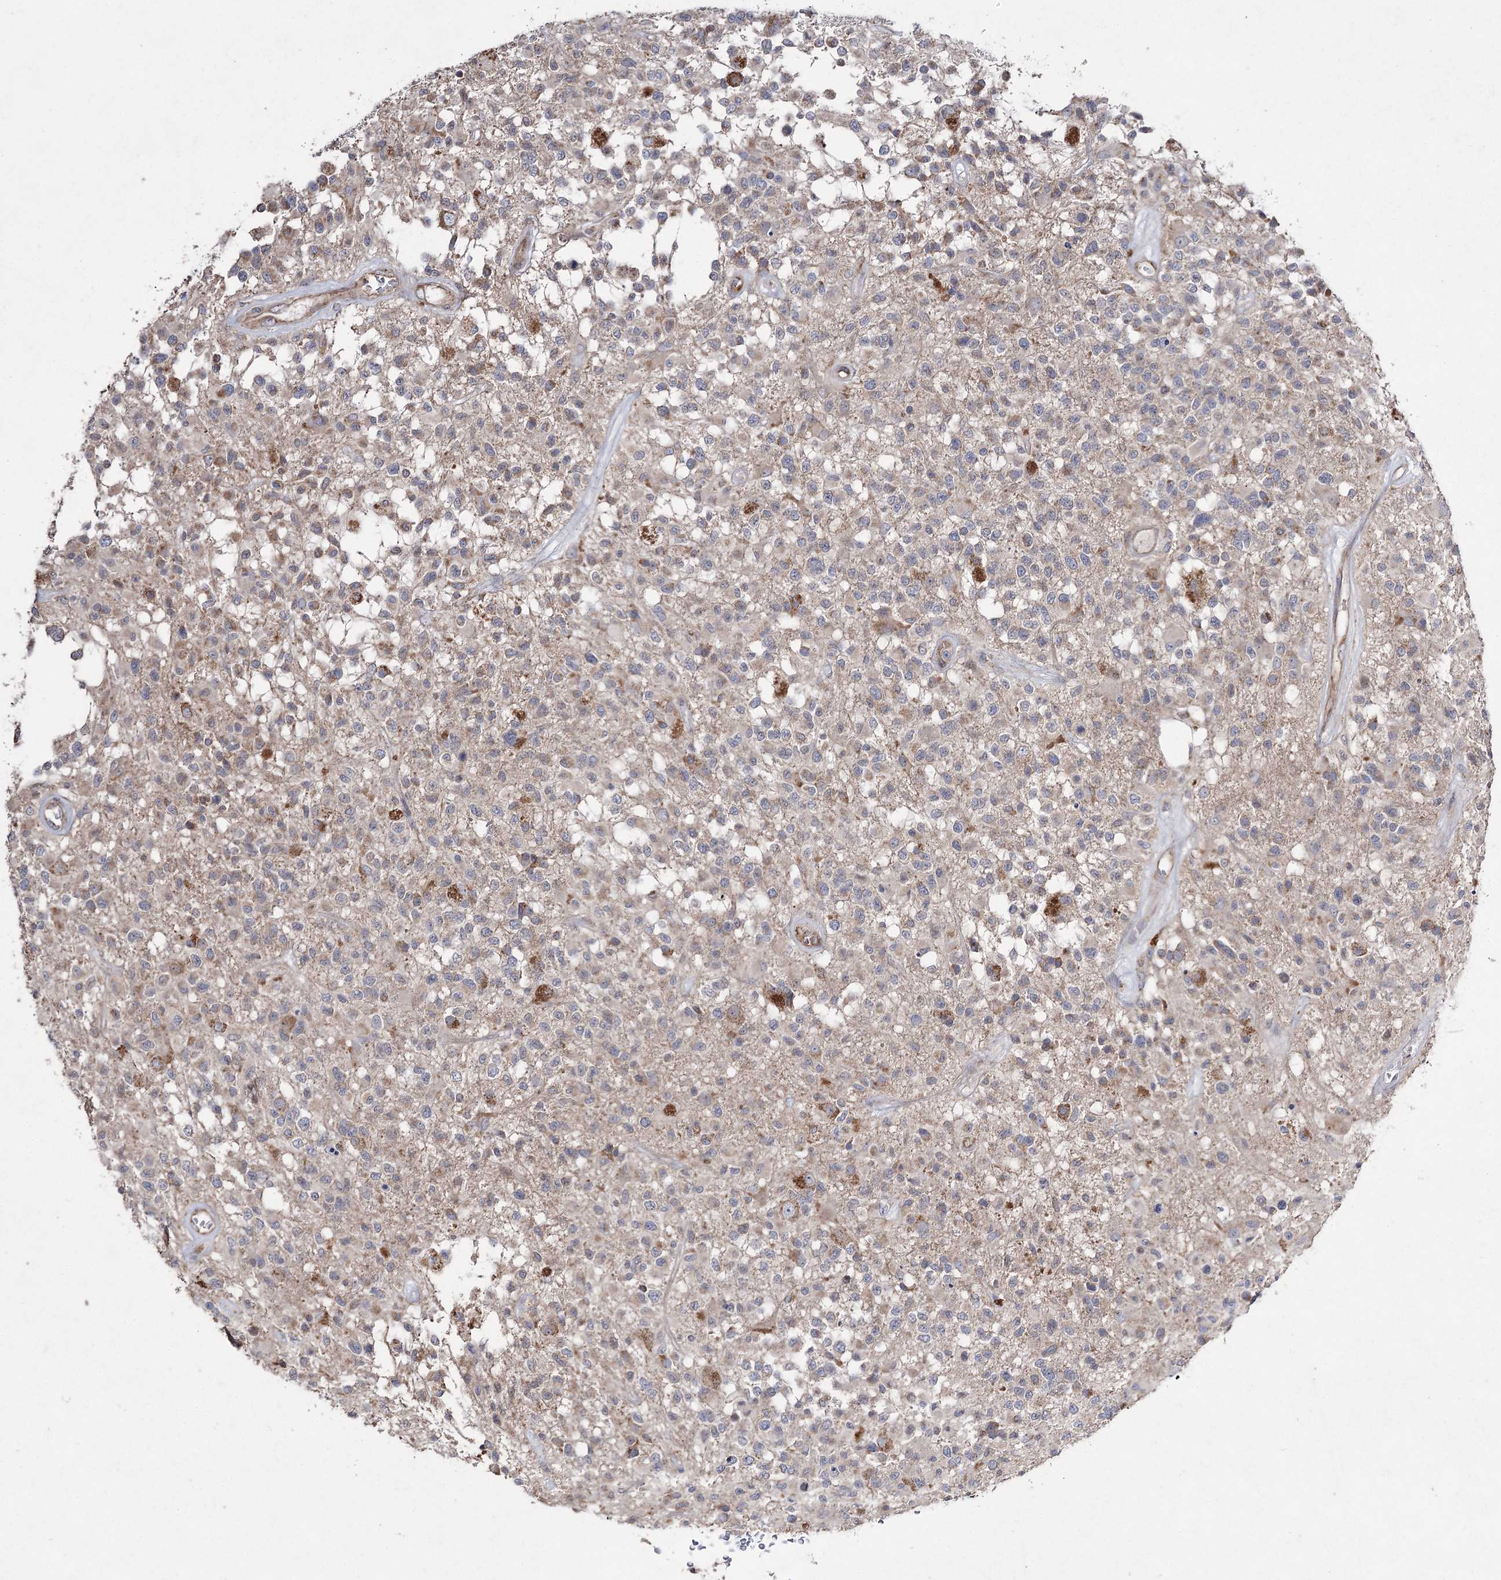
{"staining": {"intensity": "weak", "quantity": "<25%", "location": "cytoplasmic/membranous"}, "tissue": "glioma", "cell_type": "Tumor cells", "image_type": "cancer", "snomed": [{"axis": "morphology", "description": "Glioma, malignant, High grade"}, {"axis": "morphology", "description": "Glioblastoma, NOS"}, {"axis": "topography", "description": "Brain"}], "caption": "Protein analysis of glioma exhibits no significant positivity in tumor cells.", "gene": "FANCL", "patient": {"sex": "male", "age": 60}}